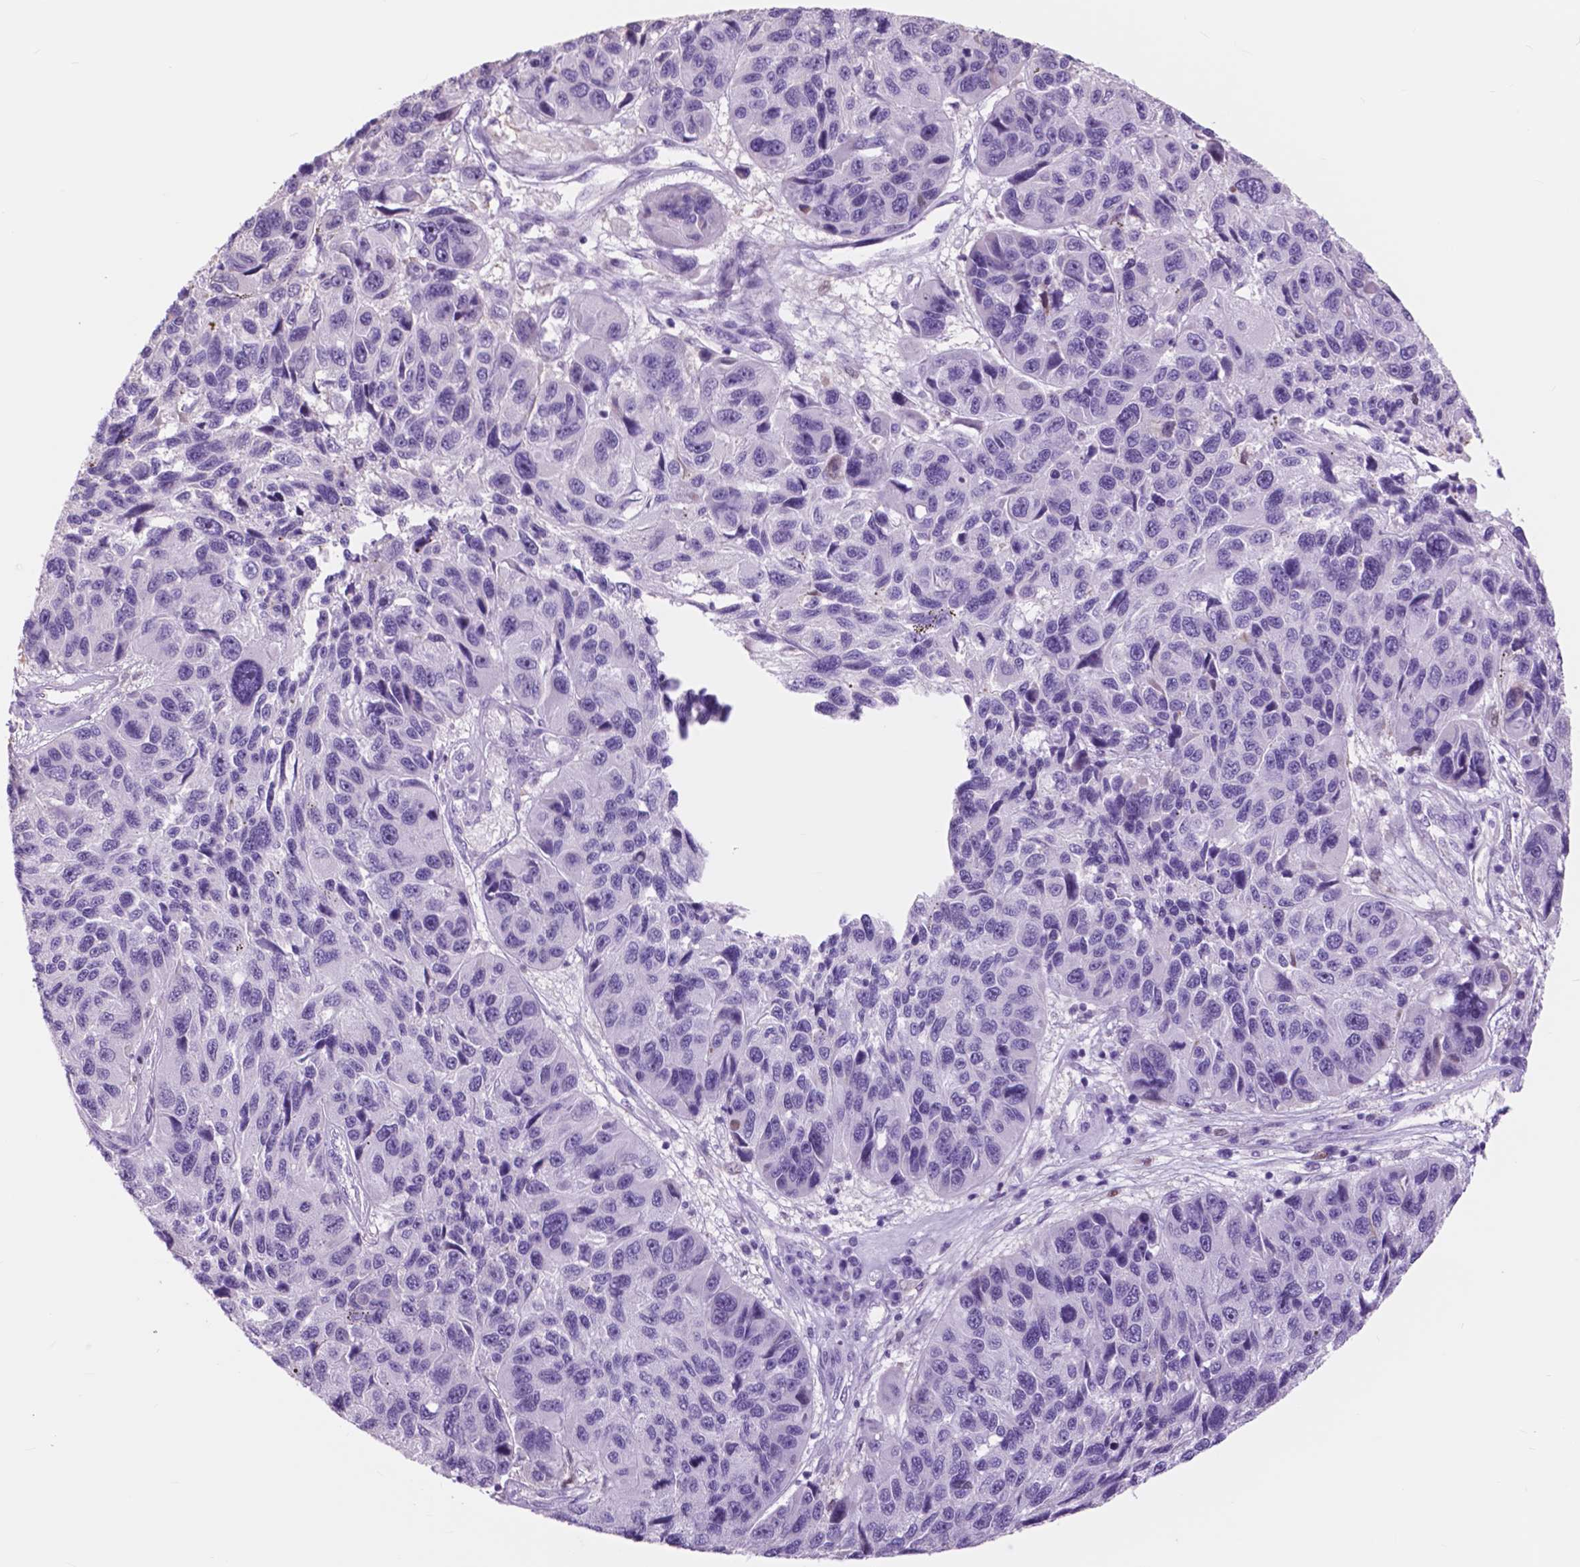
{"staining": {"intensity": "negative", "quantity": "none", "location": "none"}, "tissue": "melanoma", "cell_type": "Tumor cells", "image_type": "cancer", "snomed": [{"axis": "morphology", "description": "Malignant melanoma, NOS"}, {"axis": "topography", "description": "Skin"}], "caption": "High magnification brightfield microscopy of melanoma stained with DAB (3,3'-diaminobenzidine) (brown) and counterstained with hematoxylin (blue): tumor cells show no significant positivity.", "gene": "FXYD2", "patient": {"sex": "male", "age": 53}}